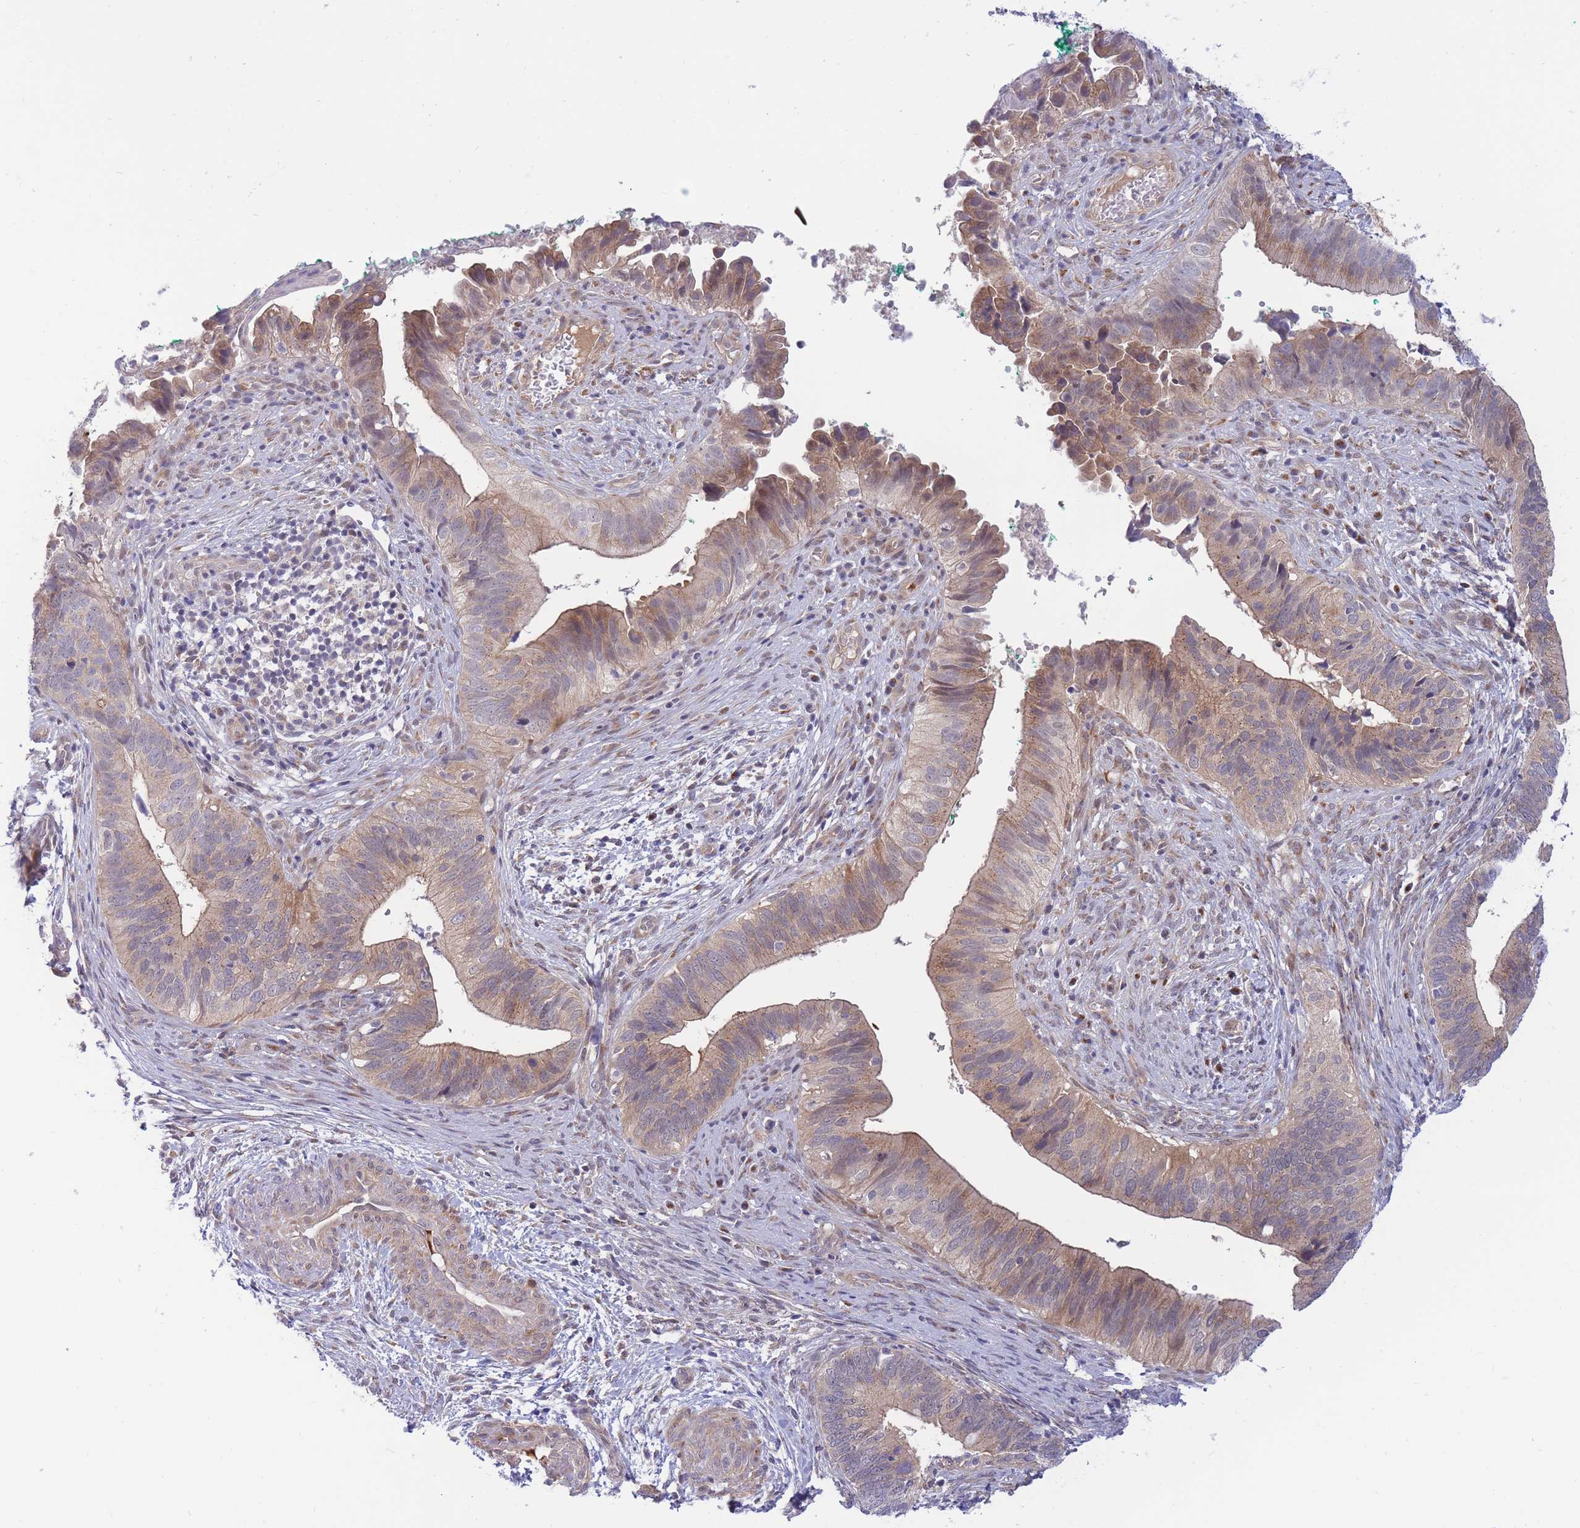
{"staining": {"intensity": "moderate", "quantity": "25%-75%", "location": "cytoplasmic/membranous"}, "tissue": "cervical cancer", "cell_type": "Tumor cells", "image_type": "cancer", "snomed": [{"axis": "morphology", "description": "Adenocarcinoma, NOS"}, {"axis": "topography", "description": "Cervix"}], "caption": "A medium amount of moderate cytoplasmic/membranous expression is appreciated in approximately 25%-75% of tumor cells in cervical cancer (adenocarcinoma) tissue. Immunohistochemistry (ihc) stains the protein in brown and the nuclei are stained blue.", "gene": "APOL4", "patient": {"sex": "female", "age": 42}}